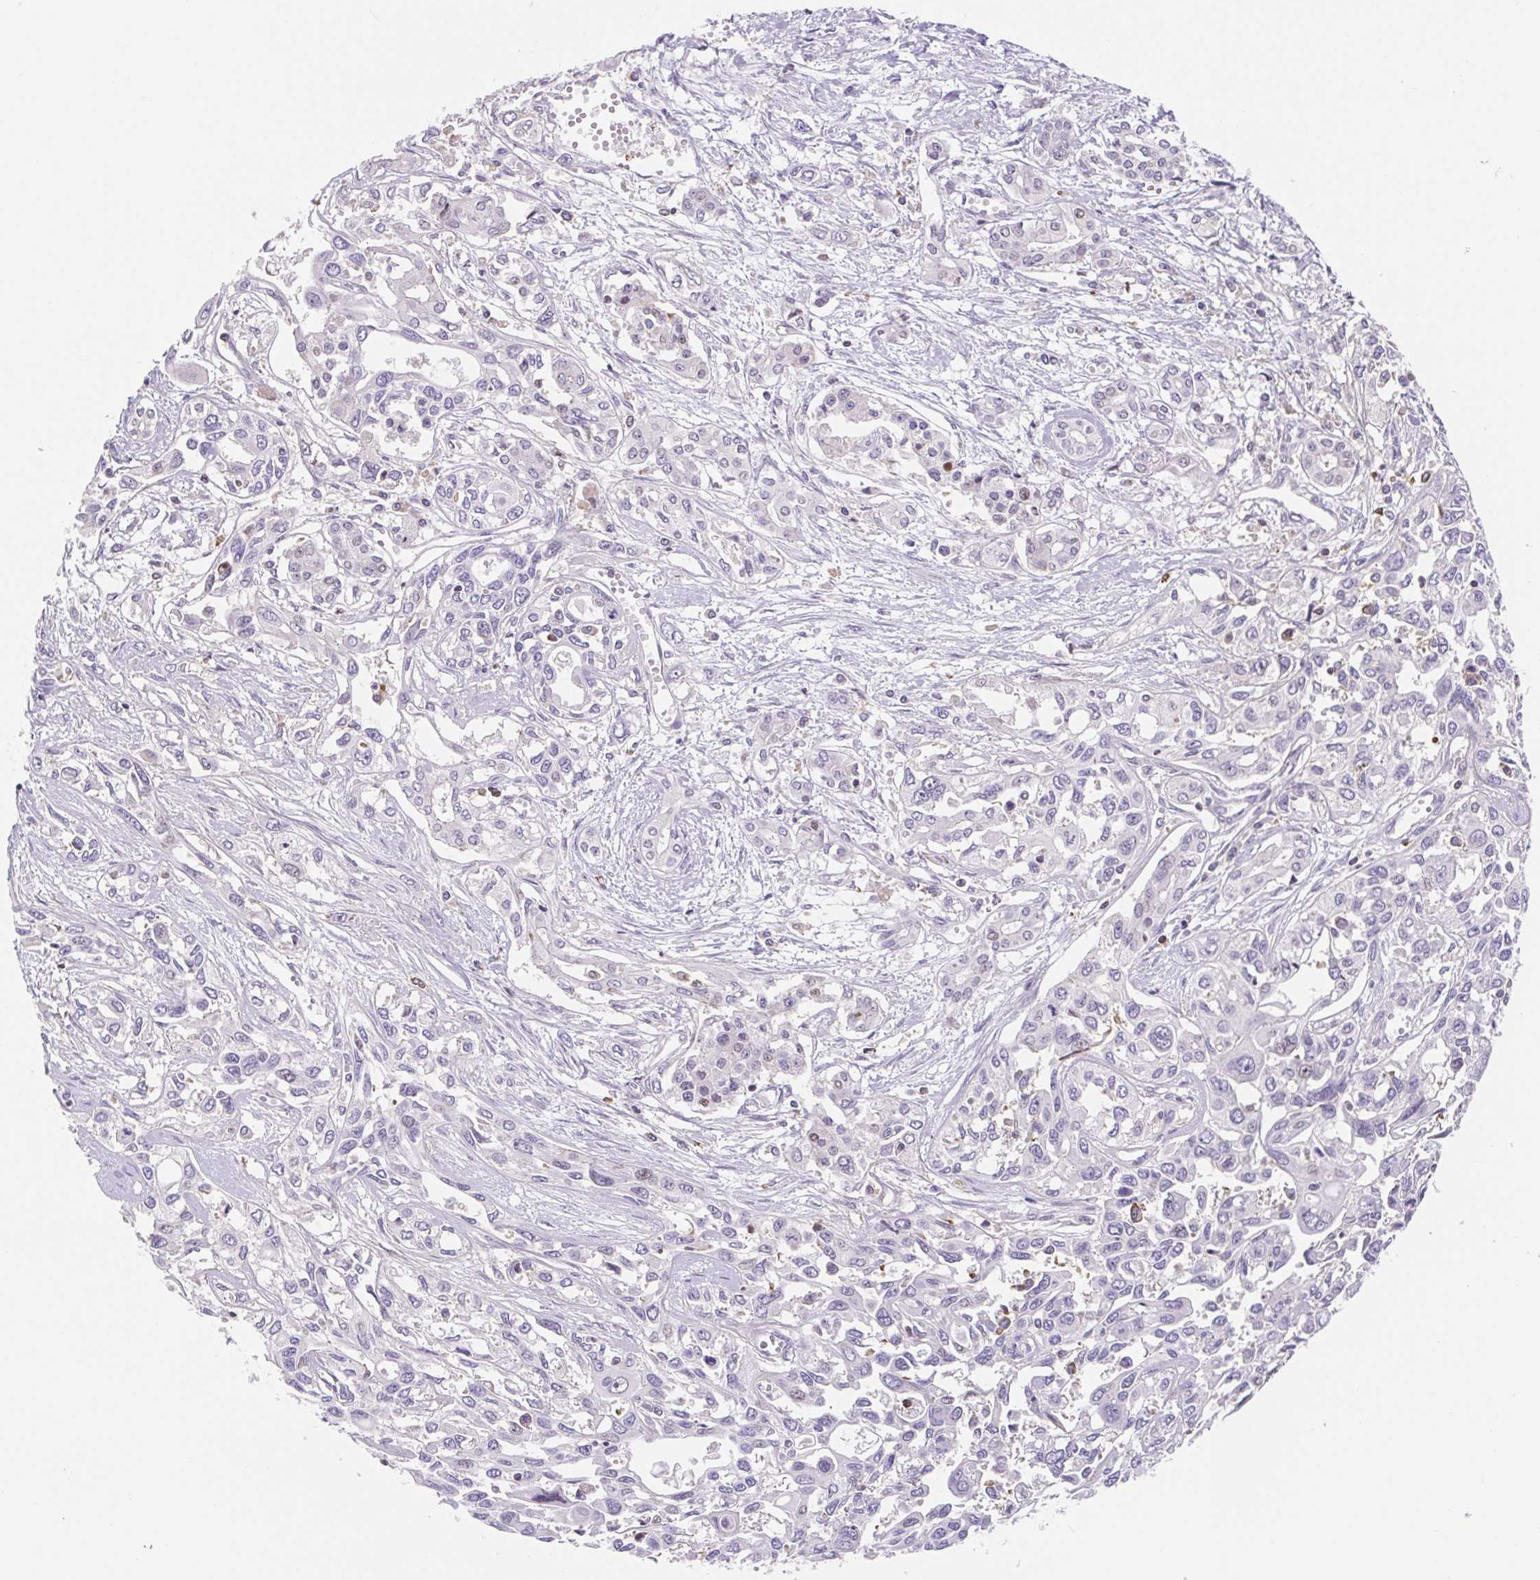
{"staining": {"intensity": "negative", "quantity": "none", "location": "none"}, "tissue": "pancreatic cancer", "cell_type": "Tumor cells", "image_type": "cancer", "snomed": [{"axis": "morphology", "description": "Adenocarcinoma, NOS"}, {"axis": "topography", "description": "Pancreas"}], "caption": "Tumor cells are negative for brown protein staining in adenocarcinoma (pancreatic). (Stains: DAB immunohistochemistry (IHC) with hematoxylin counter stain, Microscopy: brightfield microscopy at high magnification).", "gene": "TPRG1", "patient": {"sex": "female", "age": 55}}